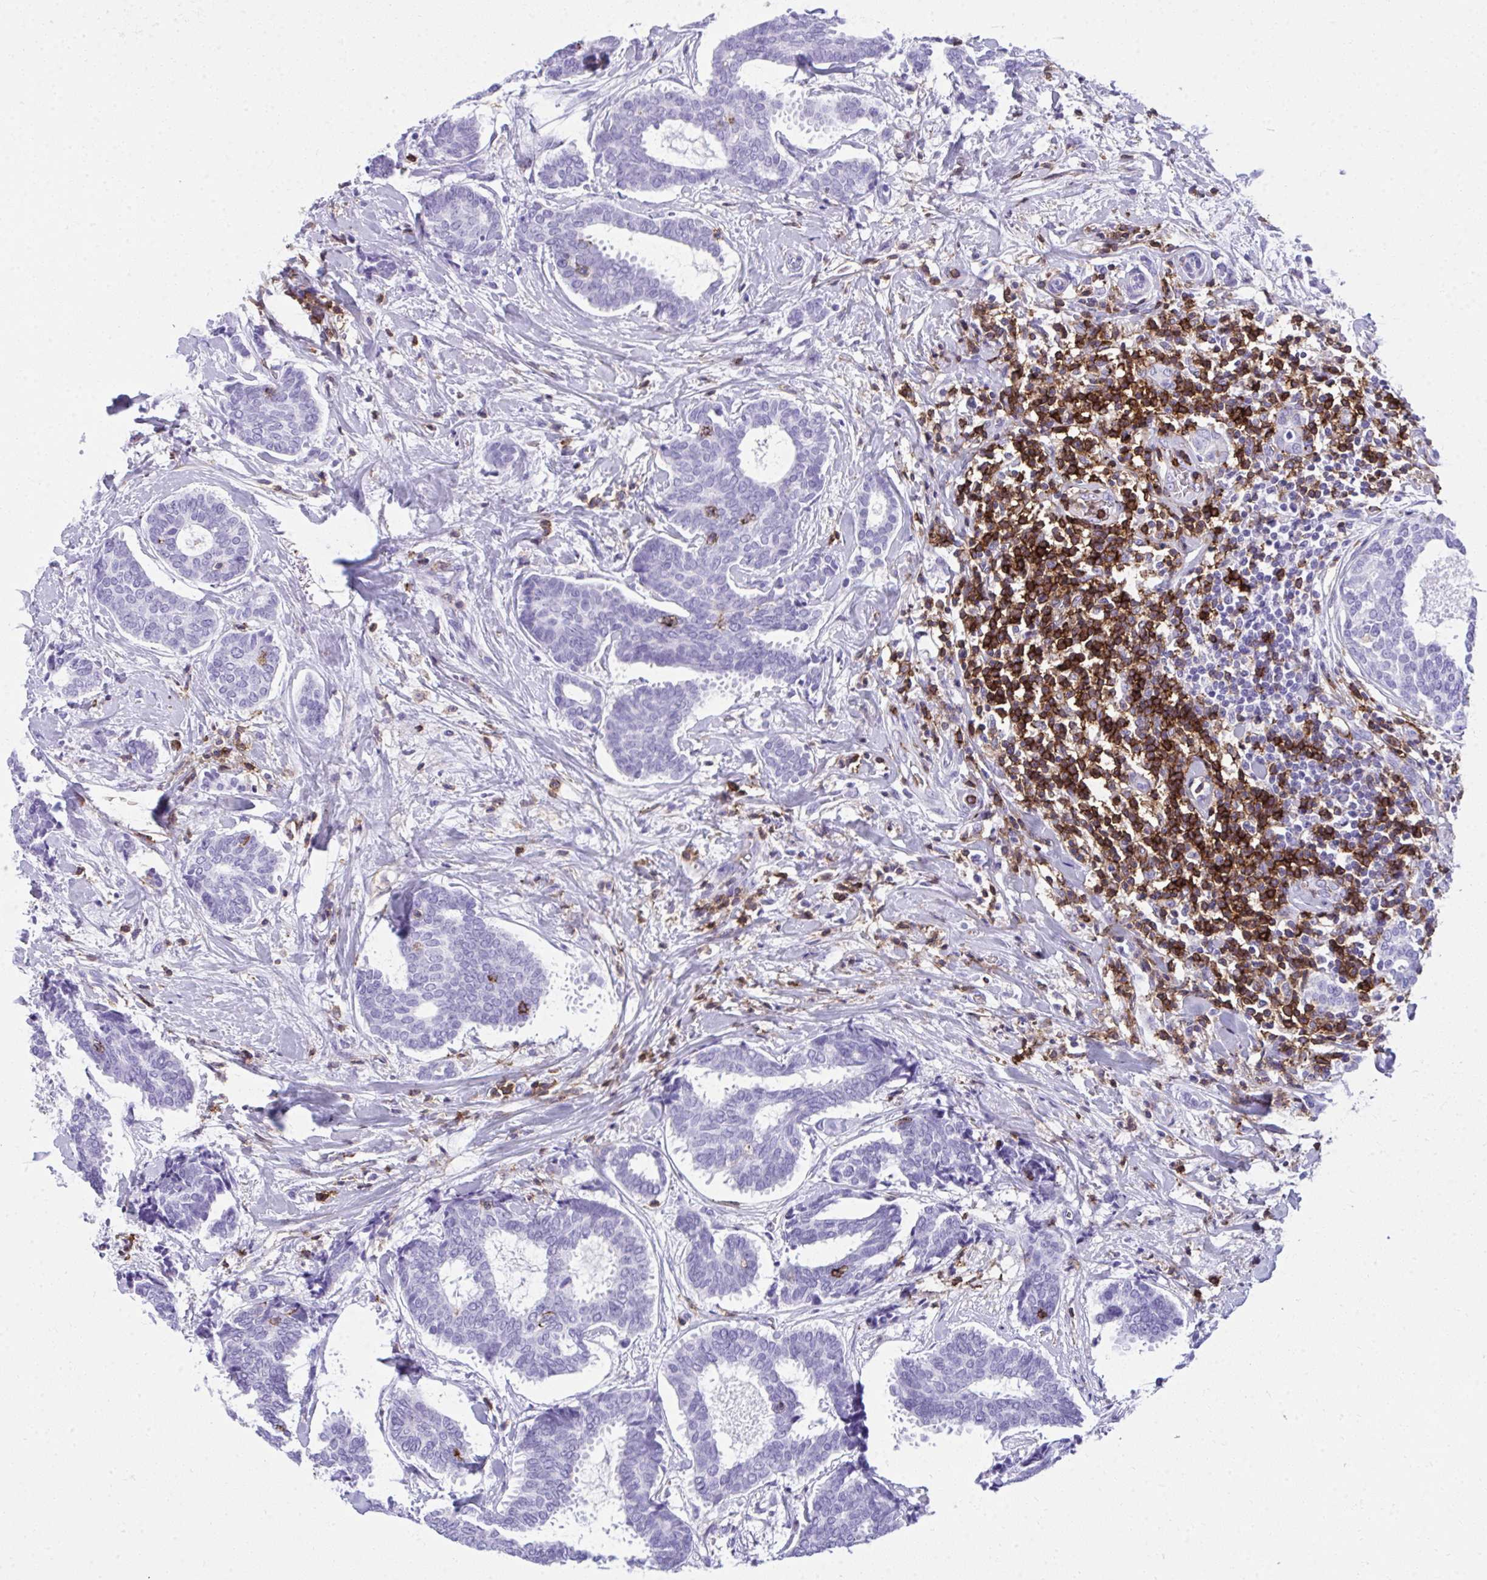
{"staining": {"intensity": "negative", "quantity": "none", "location": "none"}, "tissue": "breast cancer", "cell_type": "Tumor cells", "image_type": "cancer", "snomed": [{"axis": "morphology", "description": "Intraductal carcinoma, in situ"}, {"axis": "morphology", "description": "Duct carcinoma"}, {"axis": "morphology", "description": "Lobular carcinoma, in situ"}, {"axis": "topography", "description": "Breast"}], "caption": "Immunohistochemistry (IHC) of human breast cancer (intraductal carcinoma,  in situ) reveals no positivity in tumor cells.", "gene": "SPN", "patient": {"sex": "female", "age": 44}}